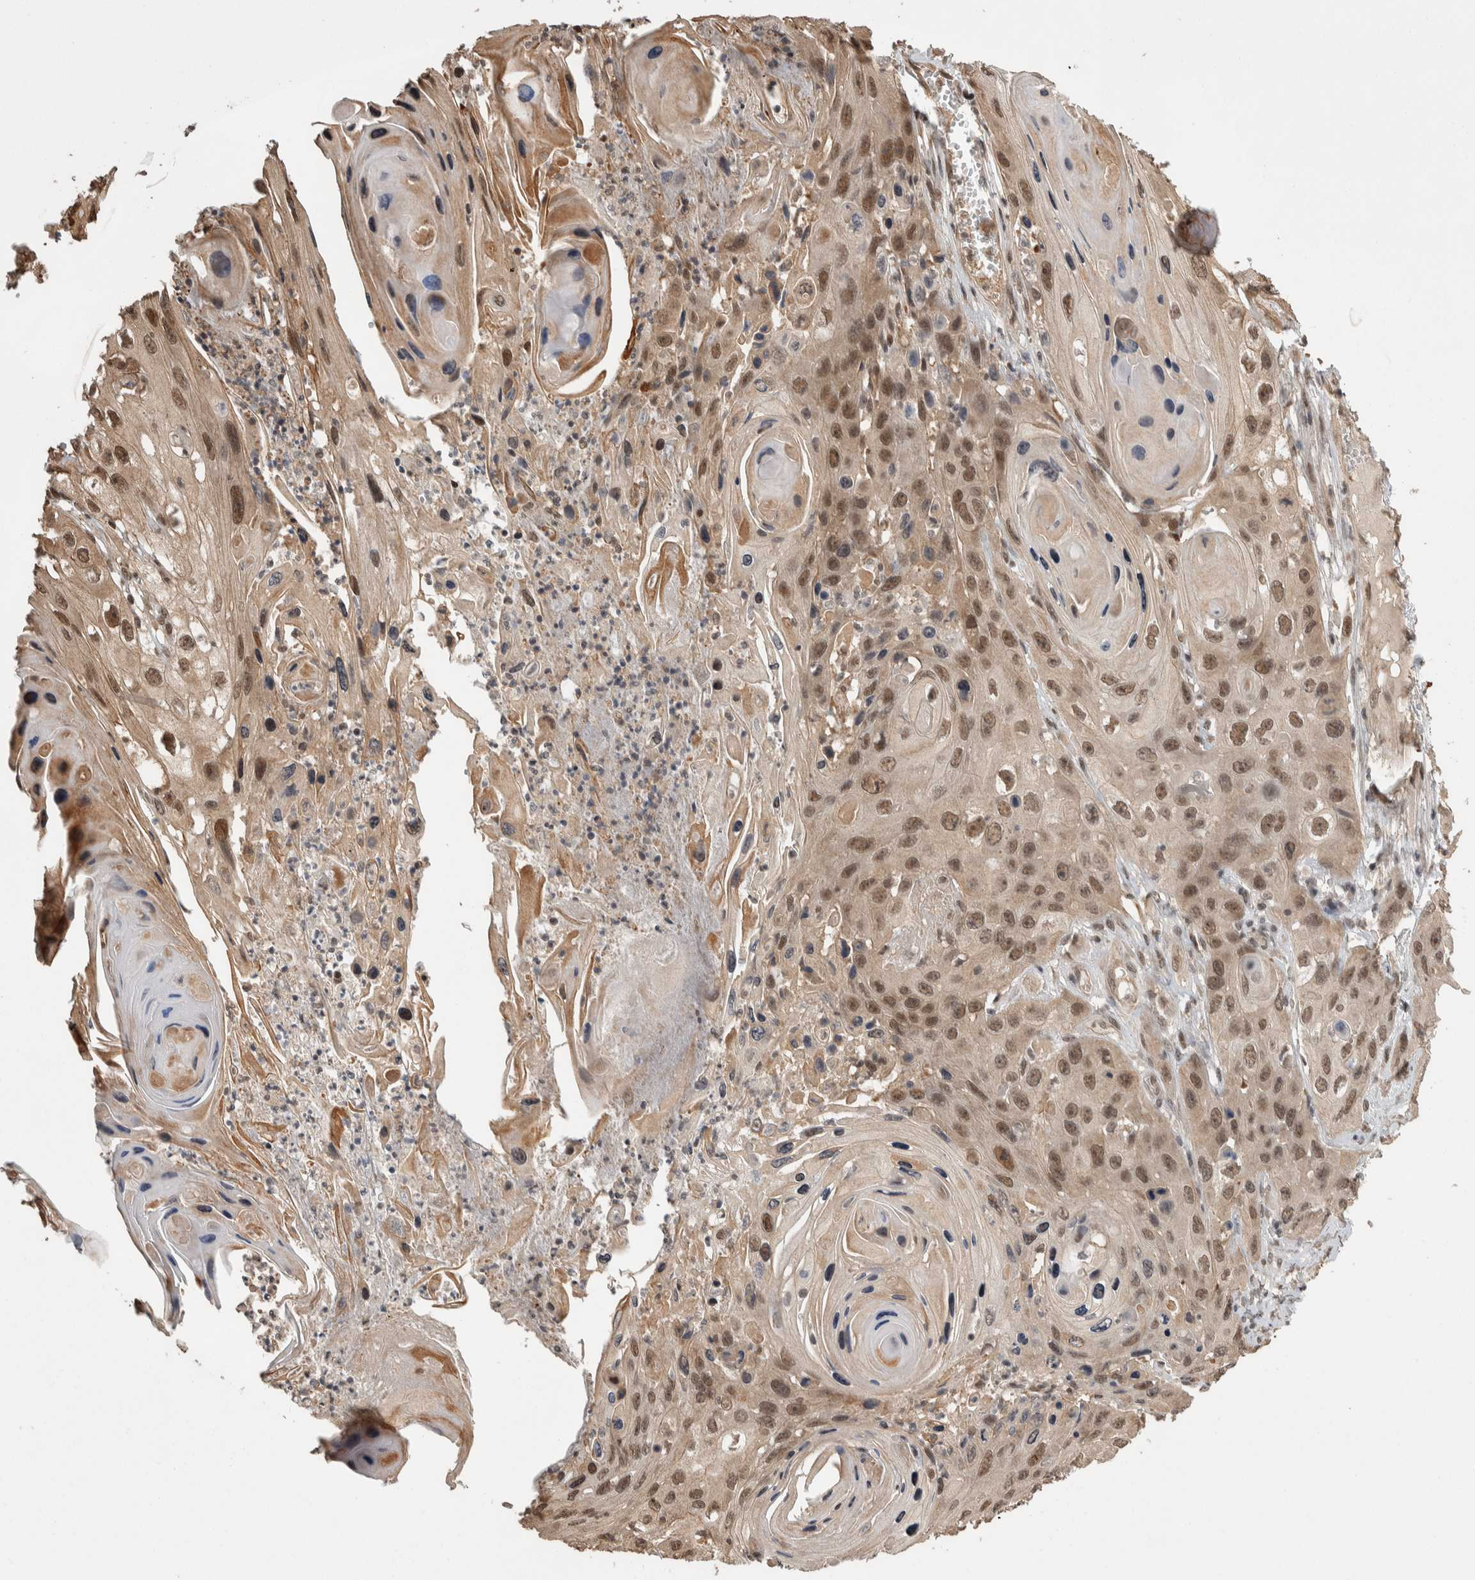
{"staining": {"intensity": "moderate", "quantity": ">75%", "location": "nuclear"}, "tissue": "skin cancer", "cell_type": "Tumor cells", "image_type": "cancer", "snomed": [{"axis": "morphology", "description": "Squamous cell carcinoma, NOS"}, {"axis": "topography", "description": "Skin"}], "caption": "The immunohistochemical stain highlights moderate nuclear positivity in tumor cells of skin cancer (squamous cell carcinoma) tissue.", "gene": "ZNF592", "patient": {"sex": "male", "age": 55}}